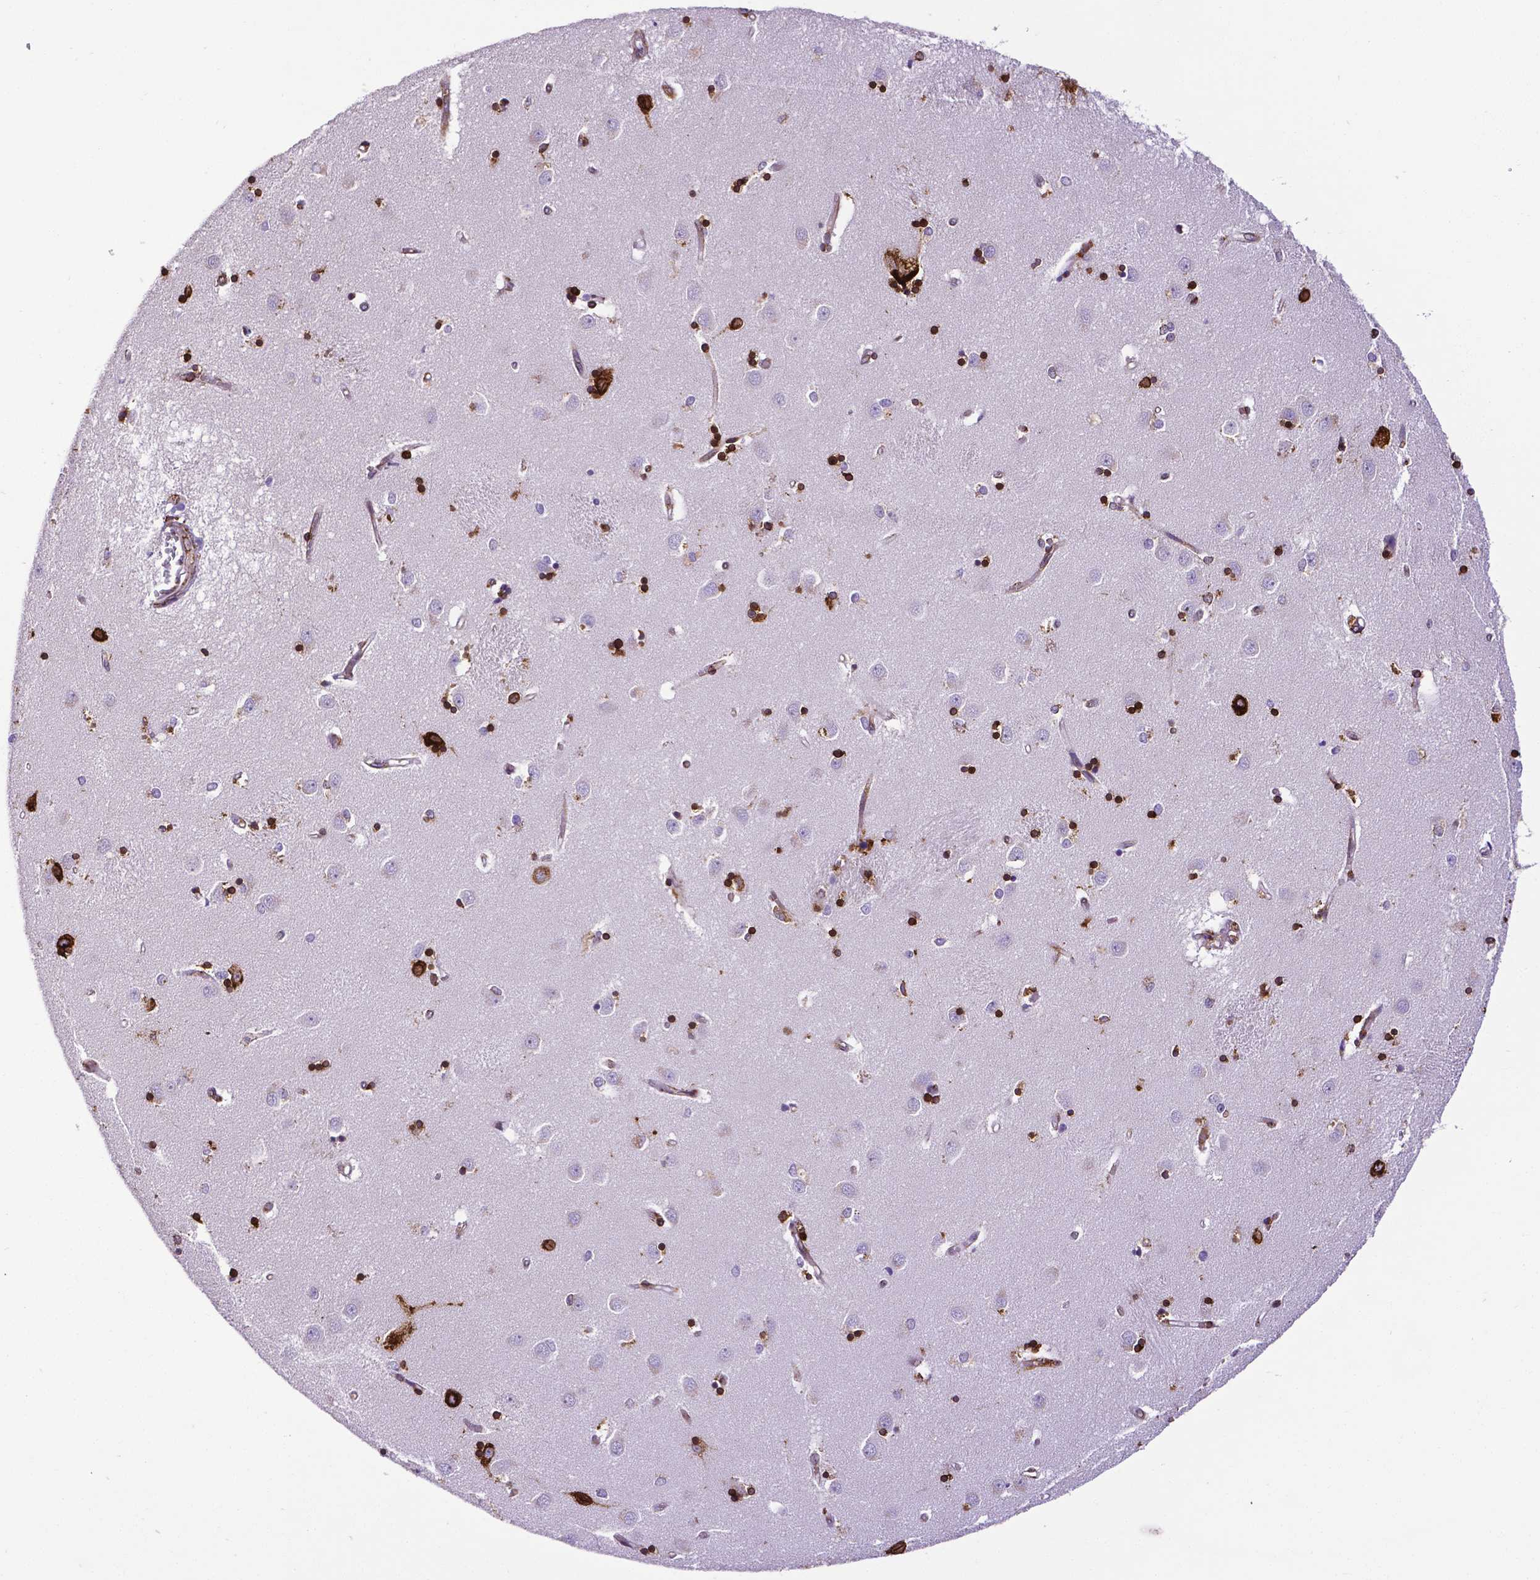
{"staining": {"intensity": "strong", "quantity": "25%-75%", "location": "cytoplasmic/membranous"}, "tissue": "caudate", "cell_type": "Glial cells", "image_type": "normal", "snomed": [{"axis": "morphology", "description": "Normal tissue, NOS"}, {"axis": "topography", "description": "Lateral ventricle wall"}], "caption": "Strong cytoplasmic/membranous expression is identified in about 25%-75% of glial cells in unremarkable caudate. (DAB IHC, brown staining for protein, blue staining for nuclei).", "gene": "MTDH", "patient": {"sex": "male", "age": 54}}